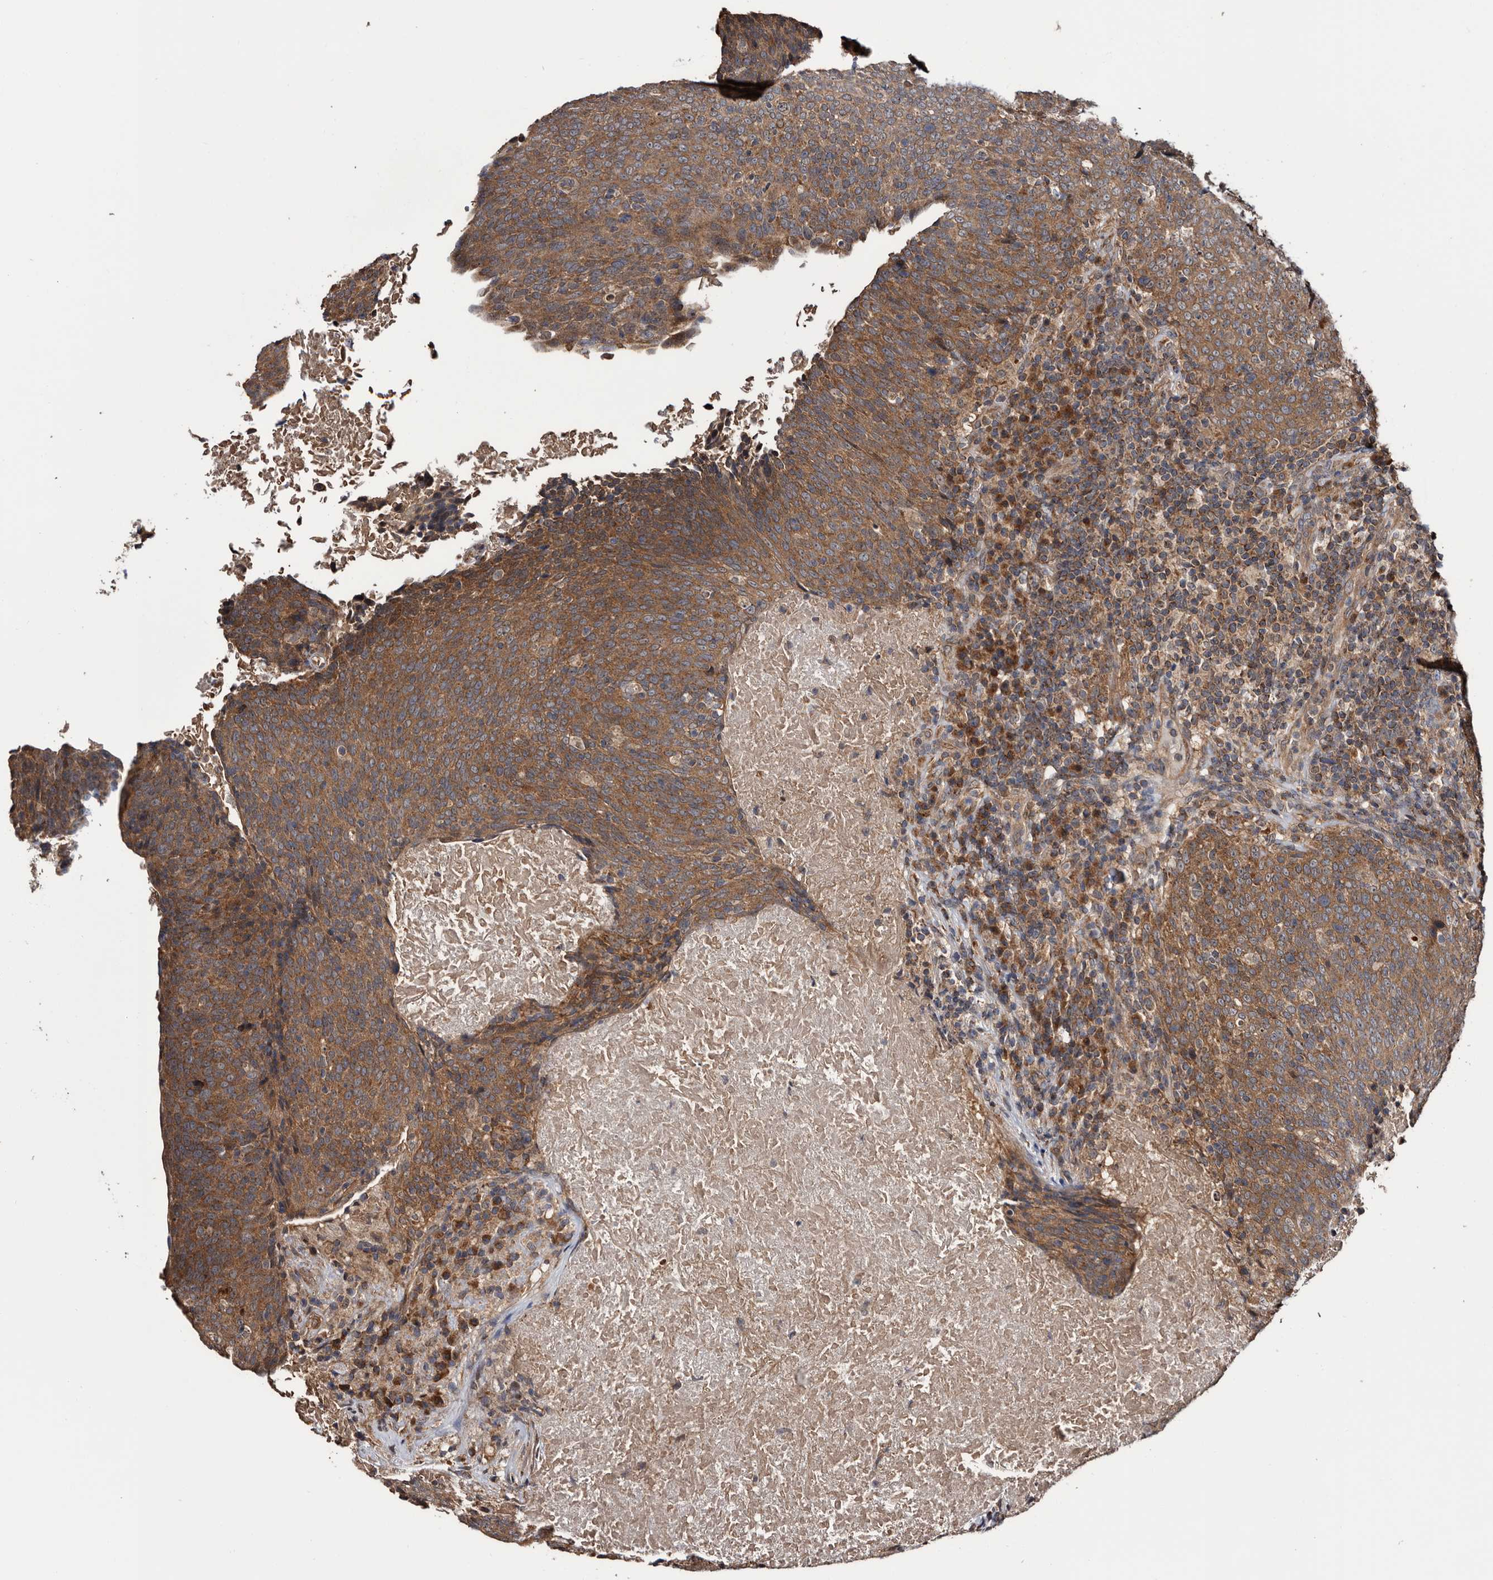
{"staining": {"intensity": "moderate", "quantity": ">75%", "location": "cytoplasmic/membranous"}, "tissue": "head and neck cancer", "cell_type": "Tumor cells", "image_type": "cancer", "snomed": [{"axis": "morphology", "description": "Squamous cell carcinoma, NOS"}, {"axis": "morphology", "description": "Squamous cell carcinoma, metastatic, NOS"}, {"axis": "topography", "description": "Lymph node"}, {"axis": "topography", "description": "Head-Neck"}], "caption": "Approximately >75% of tumor cells in head and neck cancer (squamous cell carcinoma) reveal moderate cytoplasmic/membranous protein positivity as visualized by brown immunohistochemical staining.", "gene": "TTI2", "patient": {"sex": "male", "age": 62}}